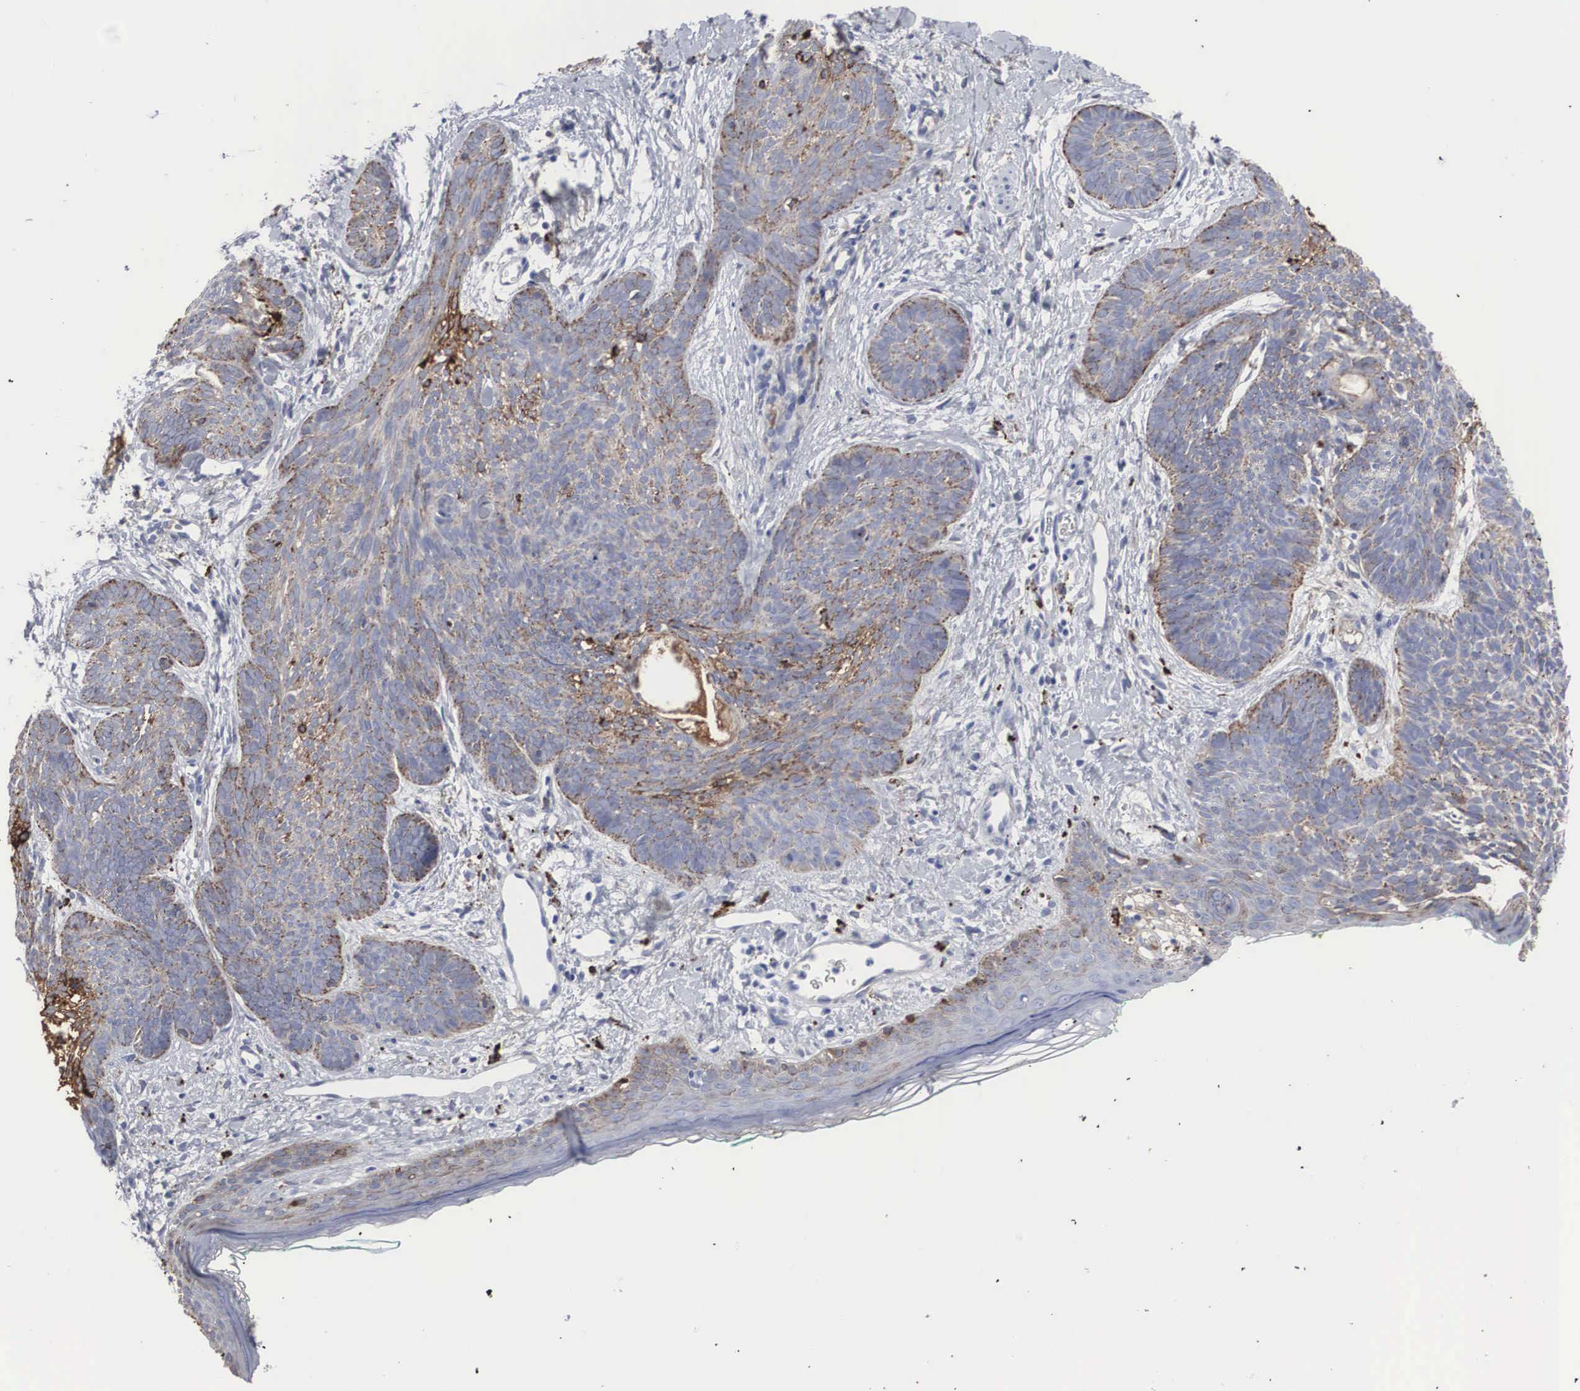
{"staining": {"intensity": "moderate", "quantity": "25%-75%", "location": "cytoplasmic/membranous"}, "tissue": "skin cancer", "cell_type": "Tumor cells", "image_type": "cancer", "snomed": [{"axis": "morphology", "description": "Basal cell carcinoma"}, {"axis": "topography", "description": "Skin"}], "caption": "Immunohistochemical staining of human basal cell carcinoma (skin) demonstrates moderate cytoplasmic/membranous protein expression in approximately 25%-75% of tumor cells.", "gene": "LGALS3BP", "patient": {"sex": "female", "age": 81}}